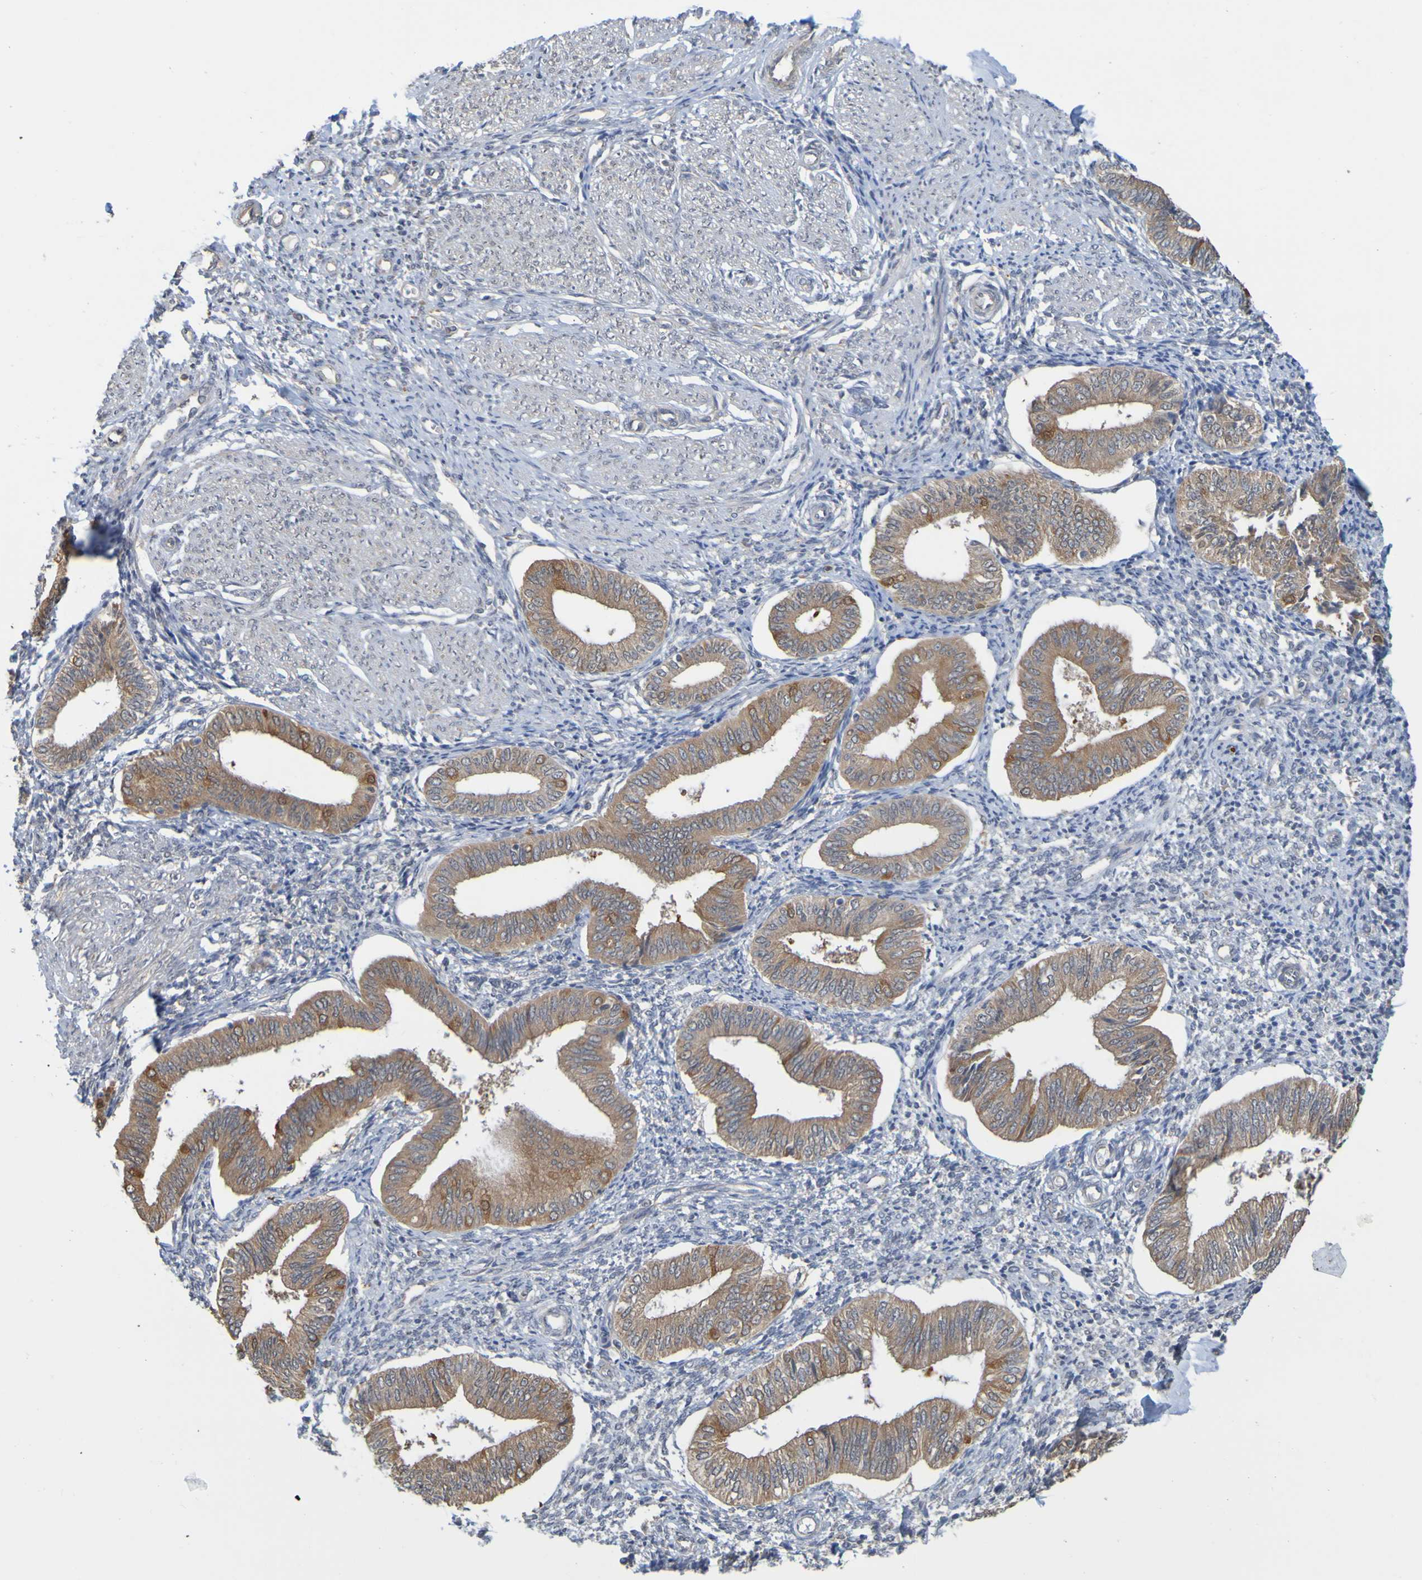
{"staining": {"intensity": "weak", "quantity": "<25%", "location": "cytoplasmic/membranous"}, "tissue": "endometrium", "cell_type": "Cells in endometrial stroma", "image_type": "normal", "snomed": [{"axis": "morphology", "description": "Normal tissue, NOS"}, {"axis": "topography", "description": "Endometrium"}], "caption": "This is an IHC histopathology image of normal human endometrium. There is no staining in cells in endometrial stroma.", "gene": "NAV2", "patient": {"sex": "female", "age": 50}}